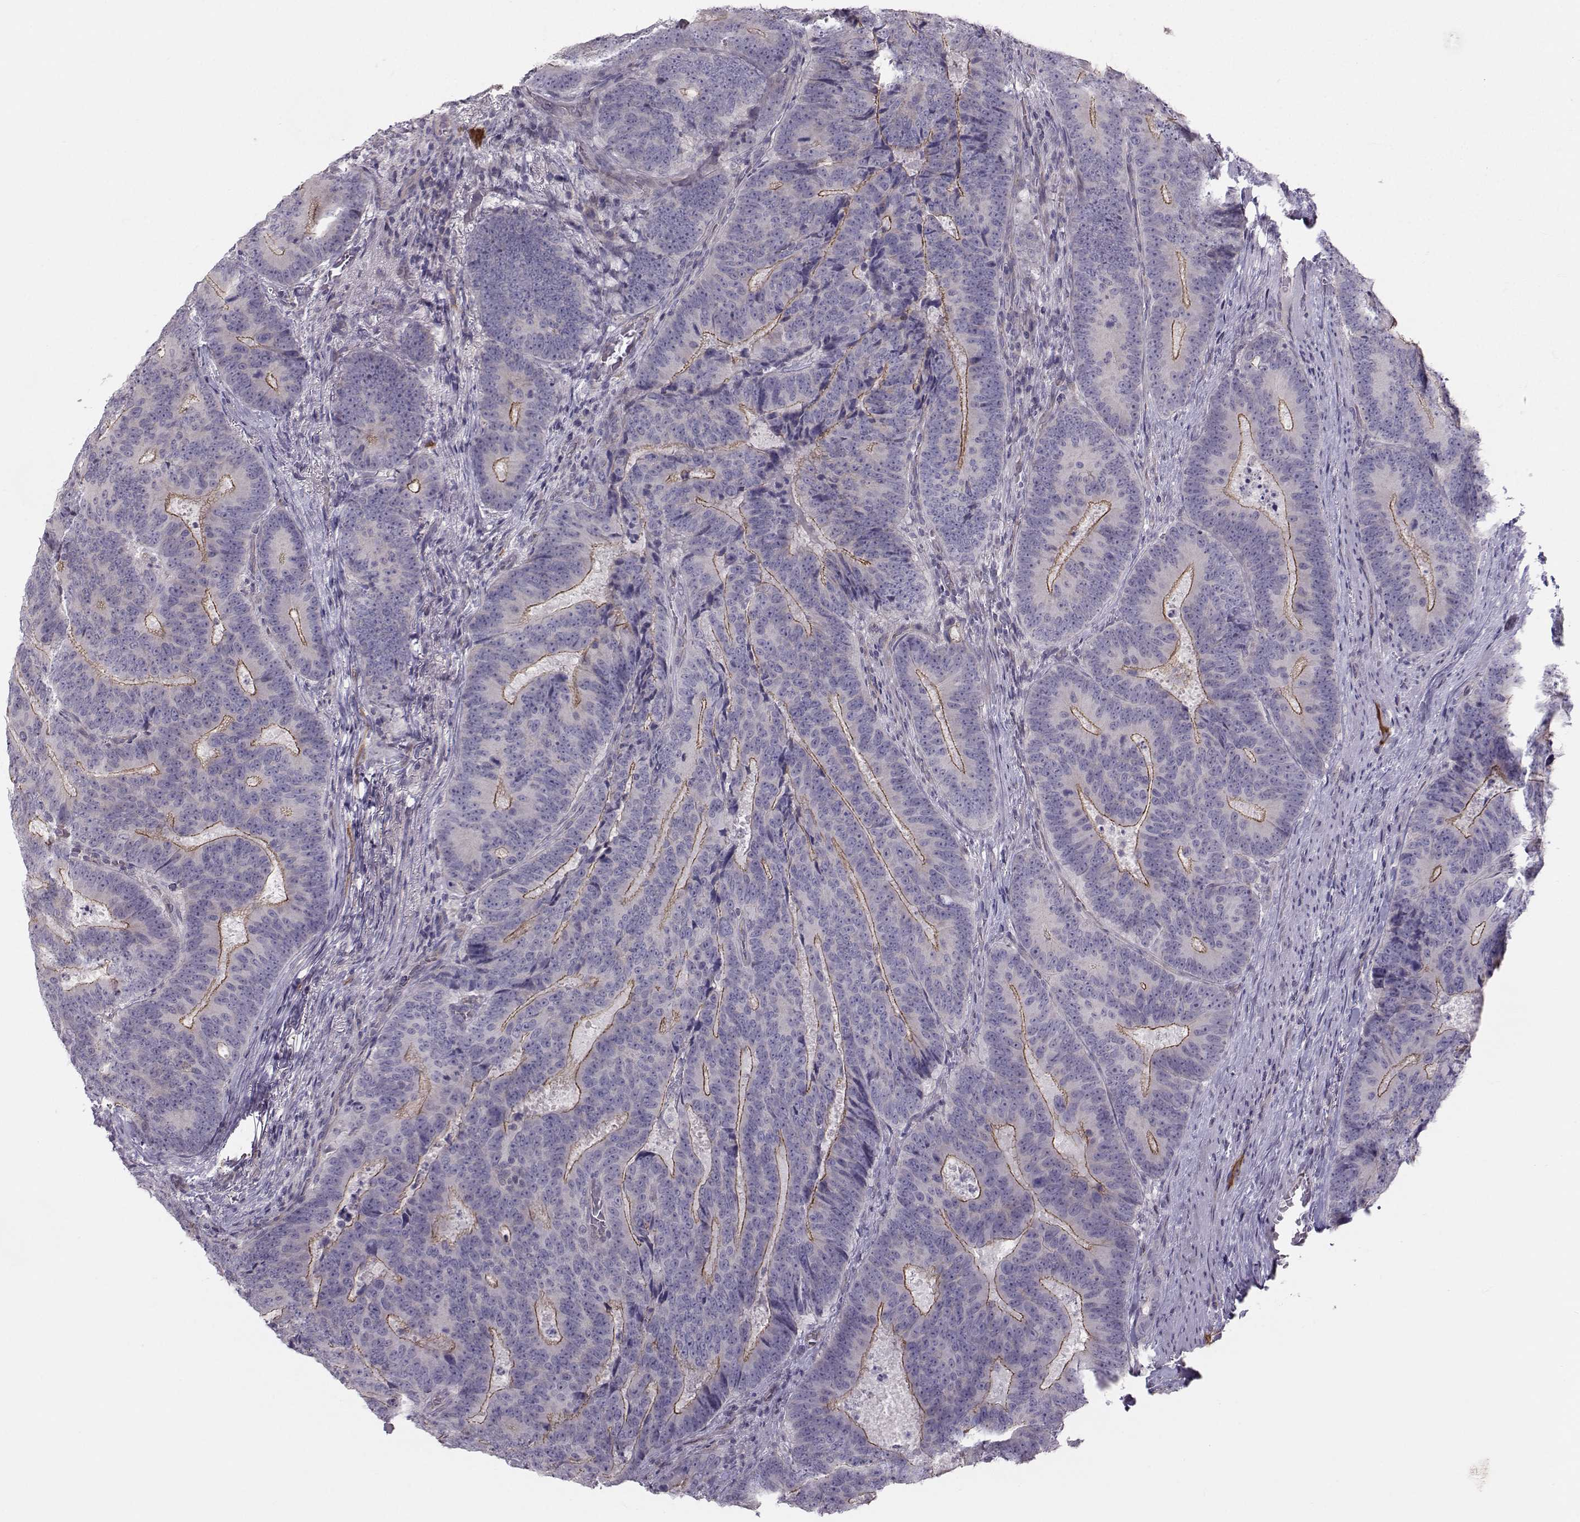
{"staining": {"intensity": "moderate", "quantity": "<25%", "location": "cytoplasmic/membranous"}, "tissue": "colorectal cancer", "cell_type": "Tumor cells", "image_type": "cancer", "snomed": [{"axis": "morphology", "description": "Adenocarcinoma, NOS"}, {"axis": "topography", "description": "Colon"}], "caption": "Immunohistochemistry (IHC) (DAB) staining of colorectal cancer (adenocarcinoma) shows moderate cytoplasmic/membranous protein positivity in about <25% of tumor cells.", "gene": "MAST1", "patient": {"sex": "female", "age": 82}}